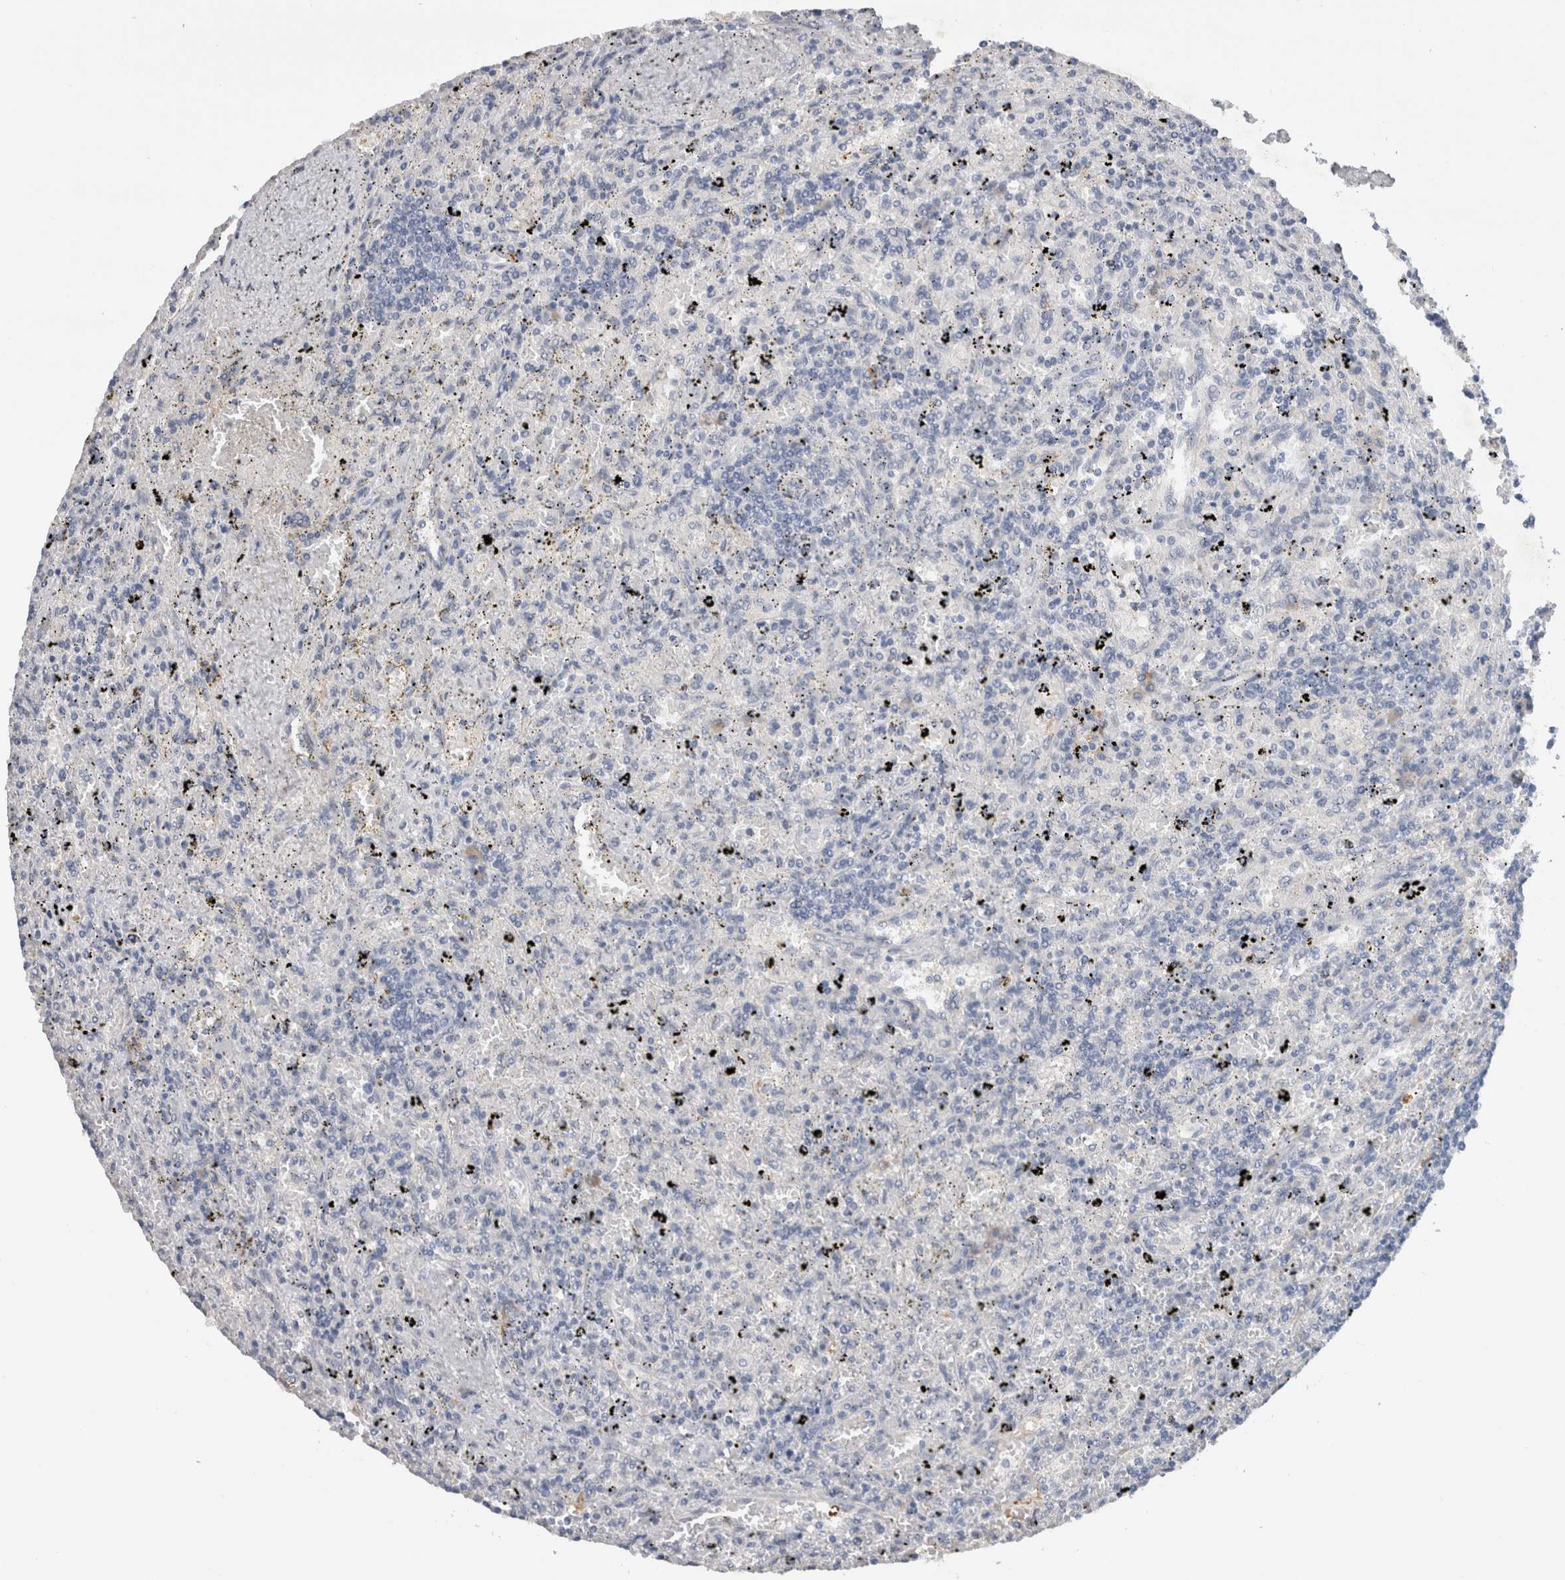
{"staining": {"intensity": "negative", "quantity": "none", "location": "none"}, "tissue": "lymphoma", "cell_type": "Tumor cells", "image_type": "cancer", "snomed": [{"axis": "morphology", "description": "Malignant lymphoma, non-Hodgkin's type, Low grade"}, {"axis": "topography", "description": "Spleen"}], "caption": "IHC of malignant lymphoma, non-Hodgkin's type (low-grade) displays no expression in tumor cells.", "gene": "FABP4", "patient": {"sex": "male", "age": 76}}